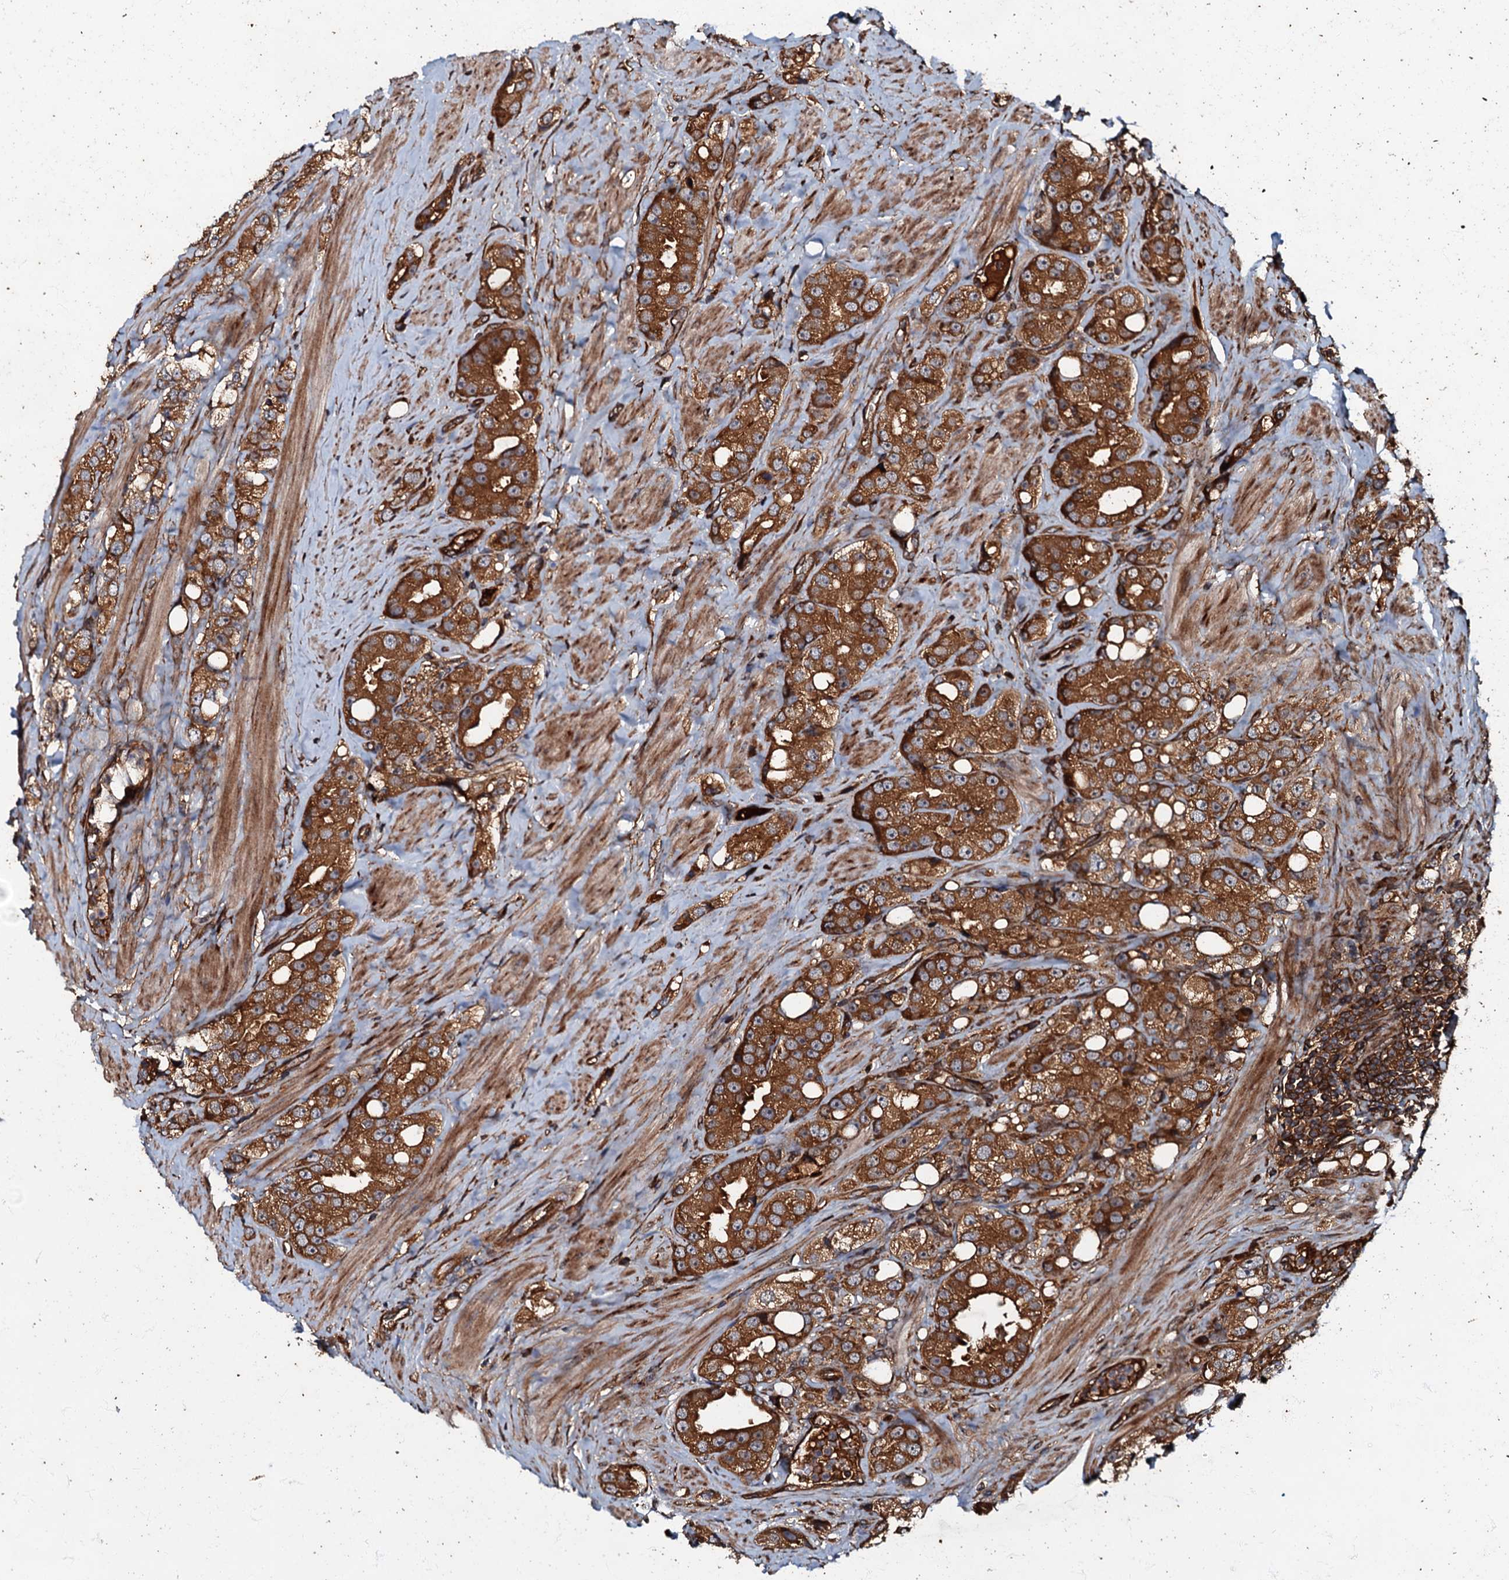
{"staining": {"intensity": "strong", "quantity": ">75%", "location": "cytoplasmic/membranous"}, "tissue": "prostate cancer", "cell_type": "Tumor cells", "image_type": "cancer", "snomed": [{"axis": "morphology", "description": "Adenocarcinoma, NOS"}, {"axis": "topography", "description": "Prostate"}], "caption": "Immunohistochemical staining of human prostate cancer displays strong cytoplasmic/membranous protein positivity in approximately >75% of tumor cells.", "gene": "BLOC1S6", "patient": {"sex": "male", "age": 79}}